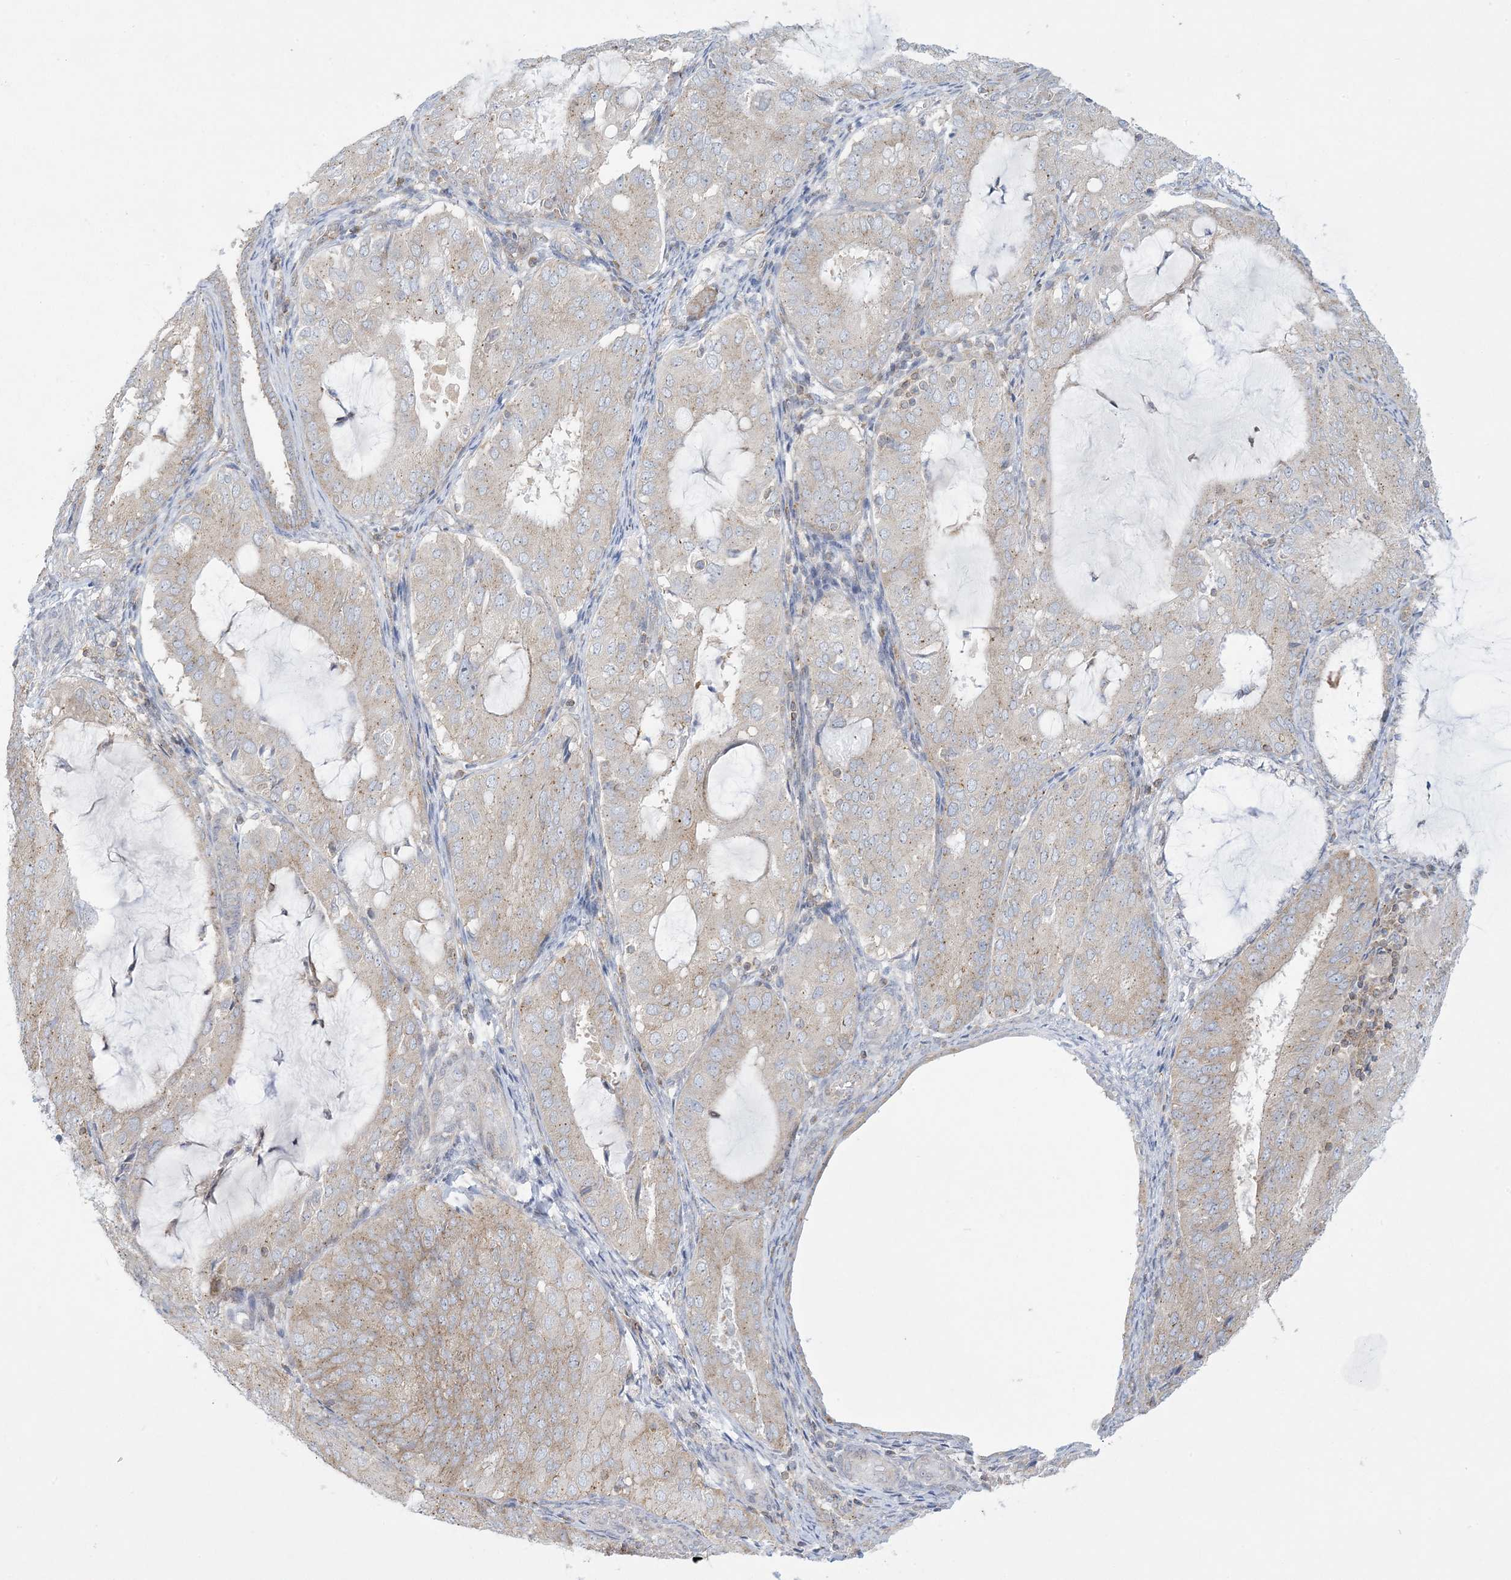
{"staining": {"intensity": "weak", "quantity": "<25%", "location": "cytoplasmic/membranous"}, "tissue": "endometrial cancer", "cell_type": "Tumor cells", "image_type": "cancer", "snomed": [{"axis": "morphology", "description": "Adenocarcinoma, NOS"}, {"axis": "topography", "description": "Endometrium"}], "caption": "An IHC histopathology image of endometrial cancer (adenocarcinoma) is shown. There is no staining in tumor cells of endometrial cancer (adenocarcinoma).", "gene": "SLAMF9", "patient": {"sex": "female", "age": 81}}